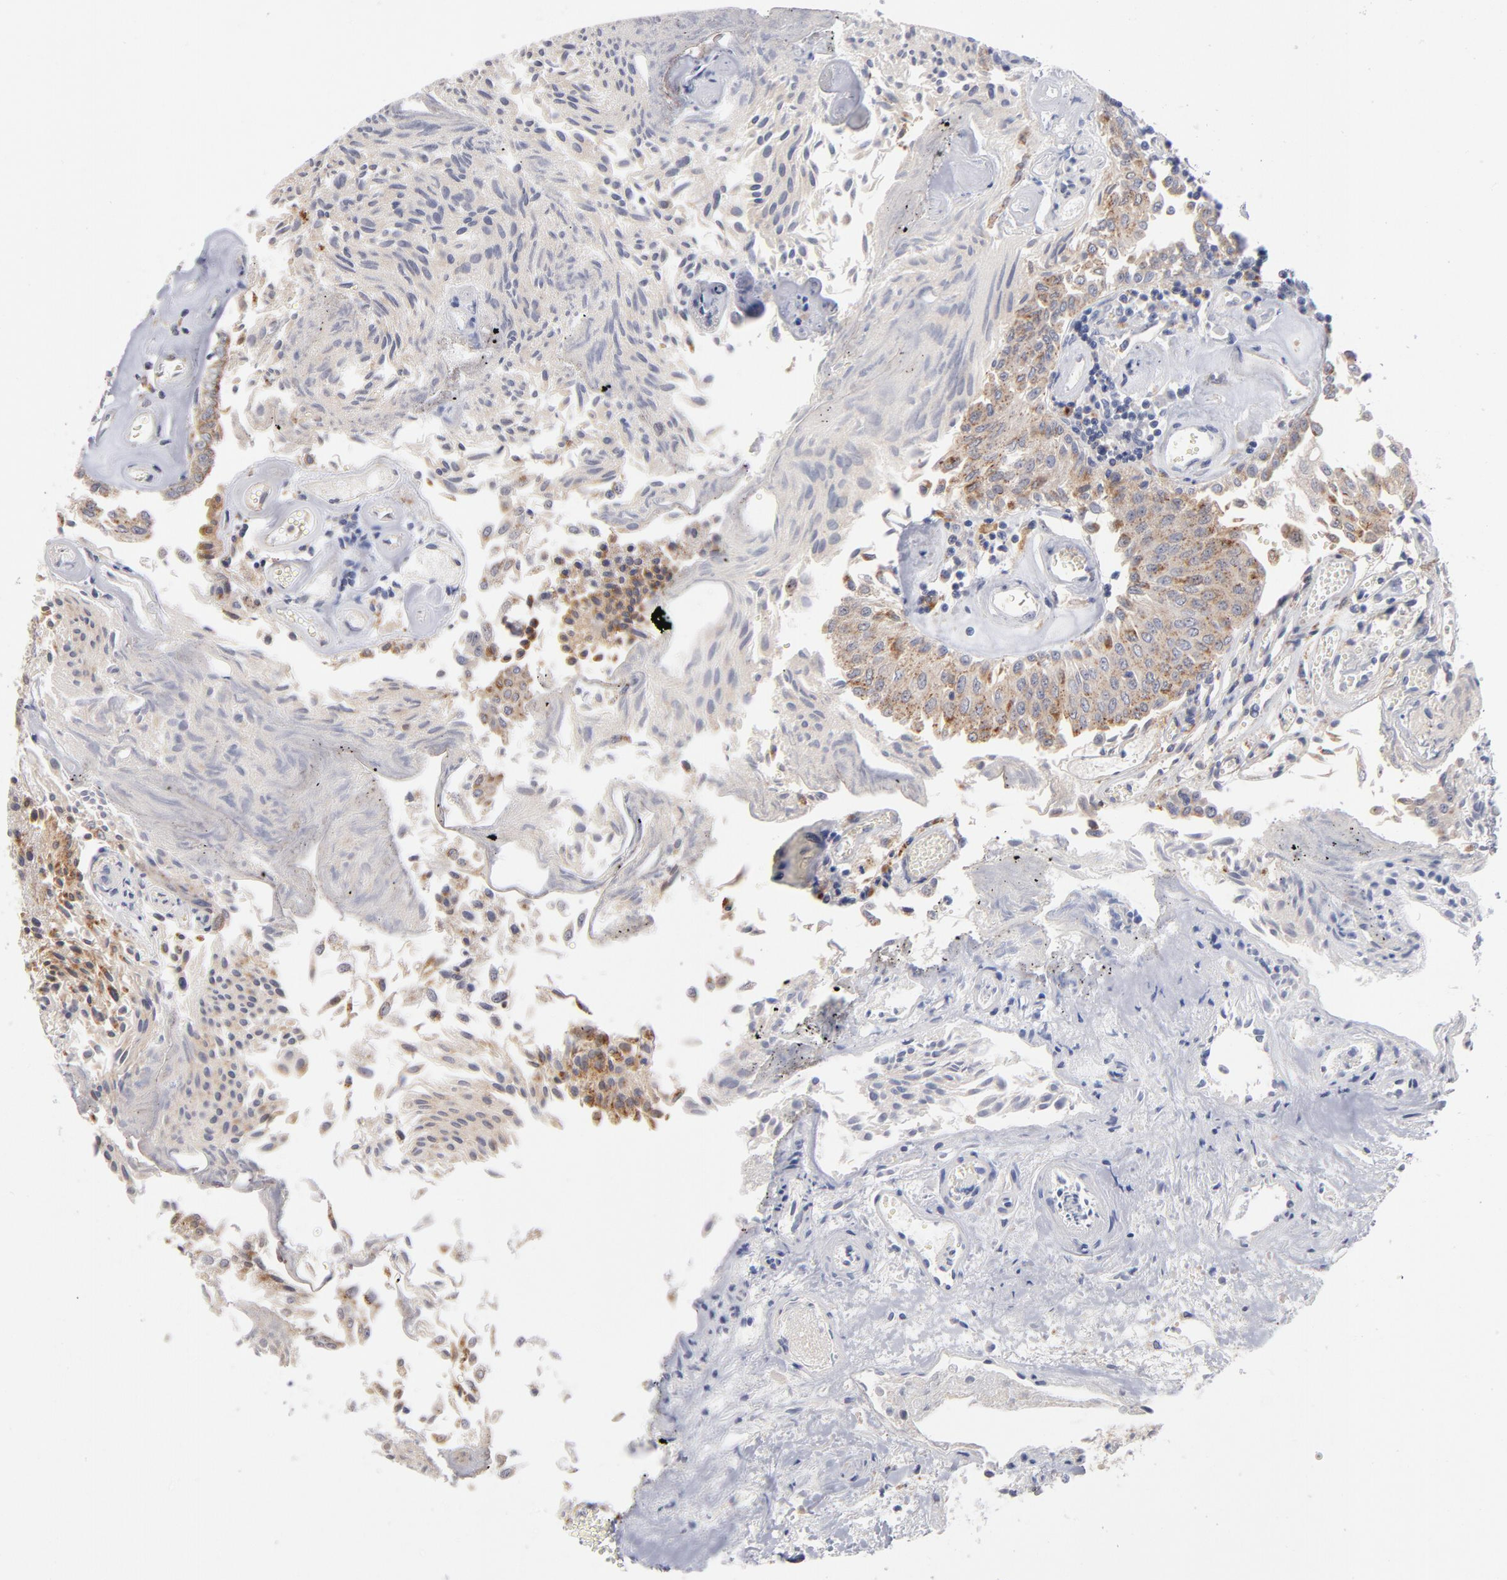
{"staining": {"intensity": "weak", "quantity": ">75%", "location": "cytoplasmic/membranous"}, "tissue": "urothelial cancer", "cell_type": "Tumor cells", "image_type": "cancer", "snomed": [{"axis": "morphology", "description": "Urothelial carcinoma, Low grade"}, {"axis": "topography", "description": "Urinary bladder"}], "caption": "High-power microscopy captured an immunohistochemistry photomicrograph of urothelial carcinoma (low-grade), revealing weak cytoplasmic/membranous expression in approximately >75% of tumor cells. The protein is stained brown, and the nuclei are stained in blue (DAB IHC with brightfield microscopy, high magnification).", "gene": "RRAGB", "patient": {"sex": "male", "age": 86}}